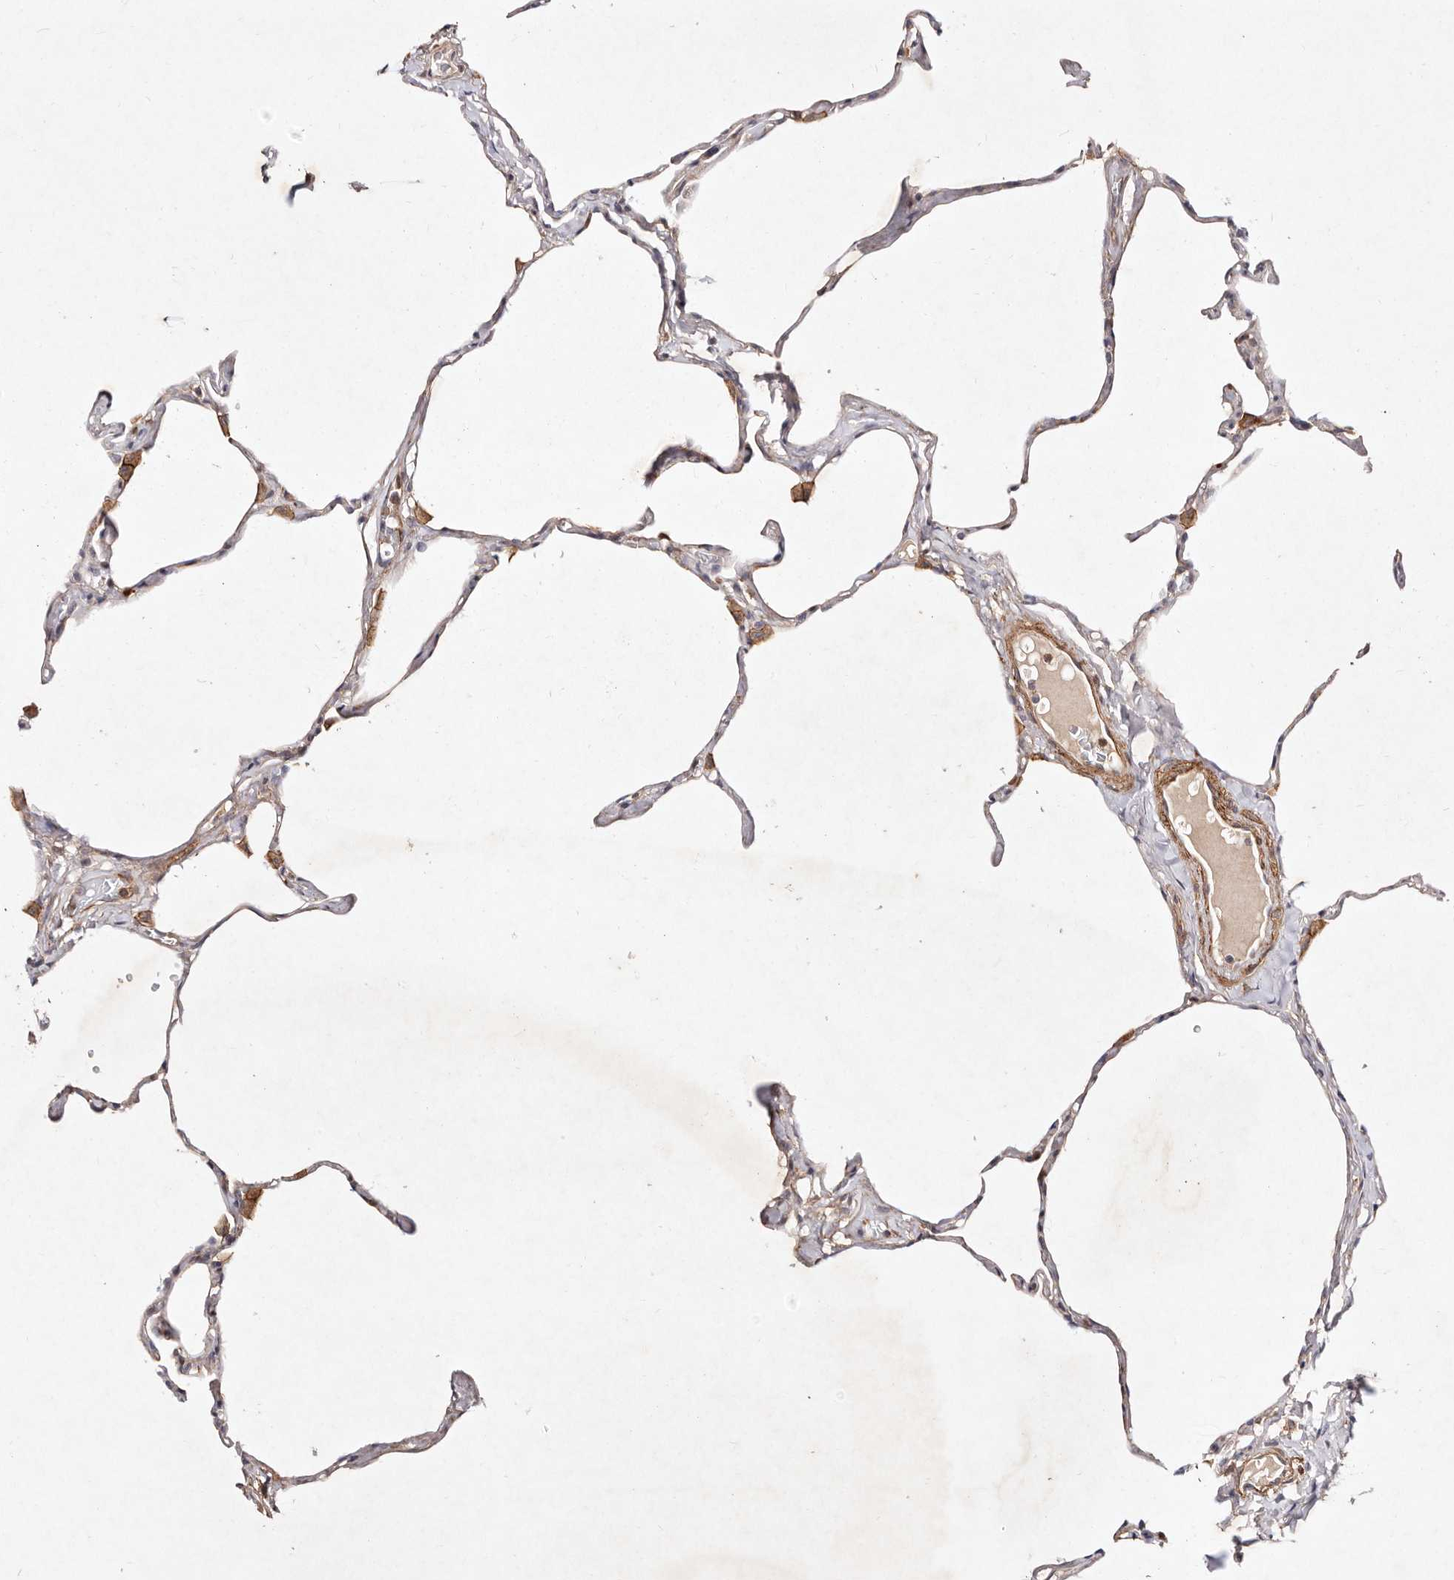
{"staining": {"intensity": "weak", "quantity": "<25%", "location": "cytoplasmic/membranous"}, "tissue": "lung", "cell_type": "Alveolar cells", "image_type": "normal", "snomed": [{"axis": "morphology", "description": "Normal tissue, NOS"}, {"axis": "topography", "description": "Lung"}], "caption": "Immunohistochemistry (IHC) of unremarkable human lung shows no positivity in alveolar cells. Brightfield microscopy of immunohistochemistry stained with DAB (3,3'-diaminobenzidine) (brown) and hematoxylin (blue), captured at high magnification.", "gene": "MTMR11", "patient": {"sex": "male", "age": 65}}